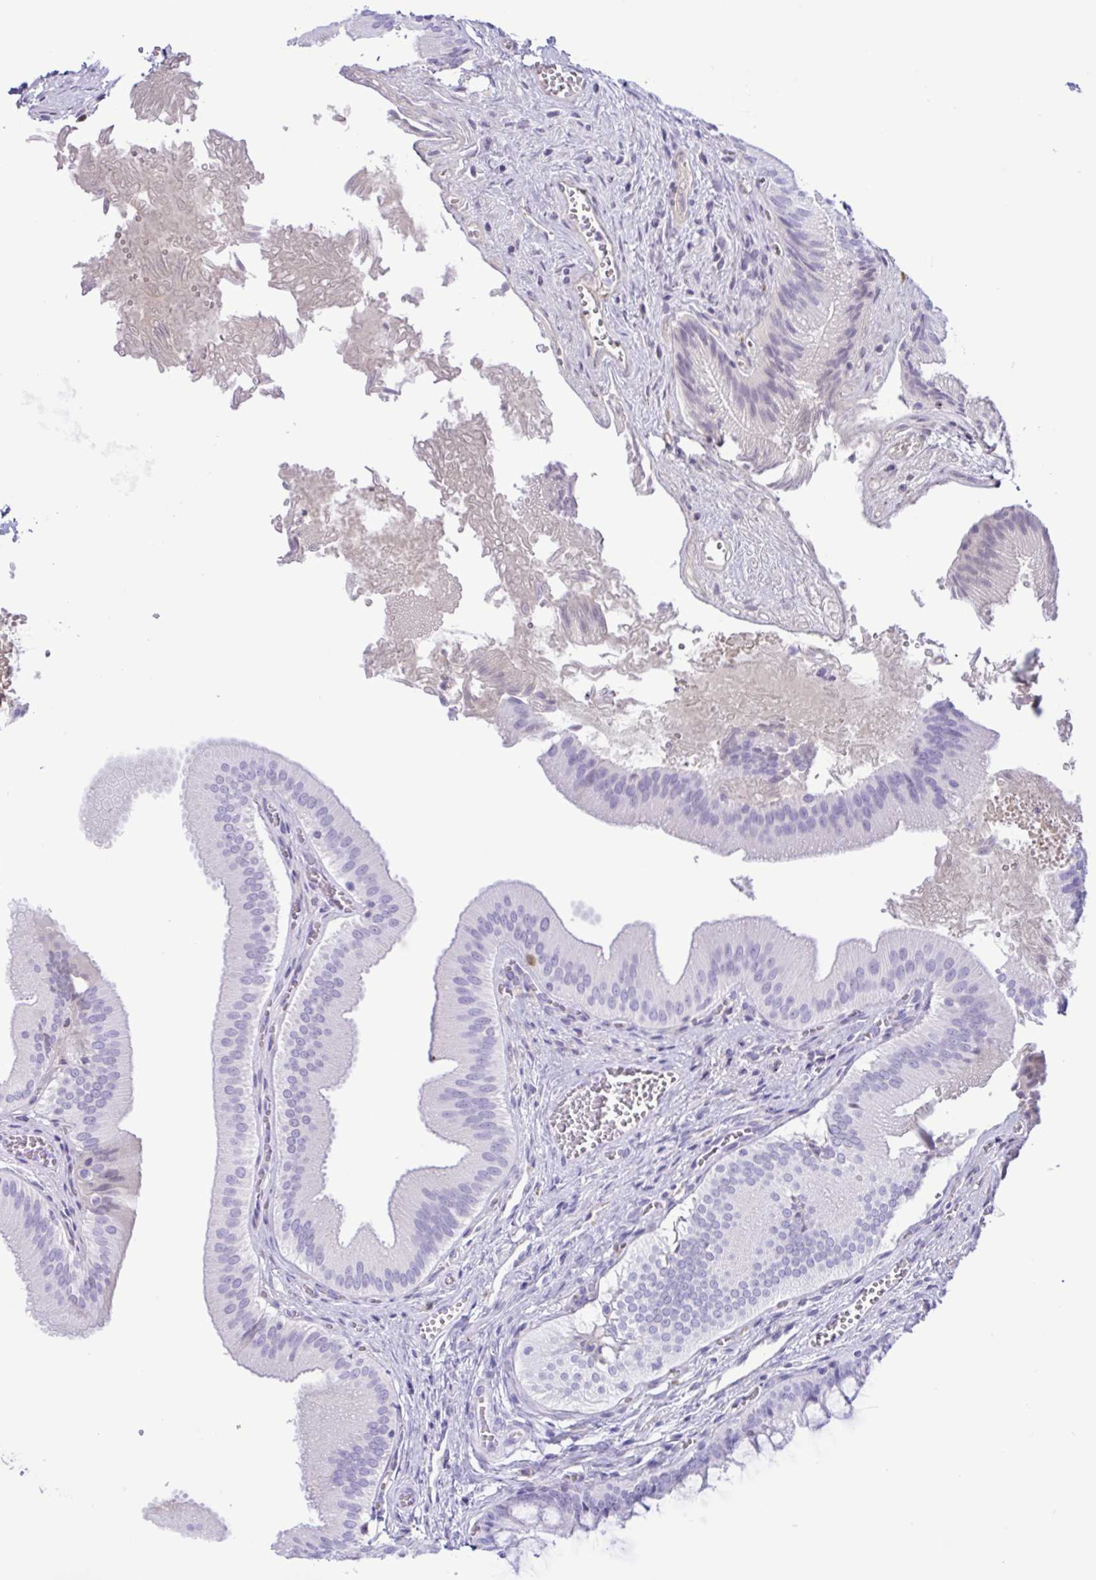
{"staining": {"intensity": "negative", "quantity": "none", "location": "none"}, "tissue": "gallbladder", "cell_type": "Glandular cells", "image_type": "normal", "snomed": [{"axis": "morphology", "description": "Normal tissue, NOS"}, {"axis": "topography", "description": "Gallbladder"}], "caption": "This is an immunohistochemistry micrograph of benign gallbladder. There is no staining in glandular cells.", "gene": "SREBF1", "patient": {"sex": "male", "age": 17}}